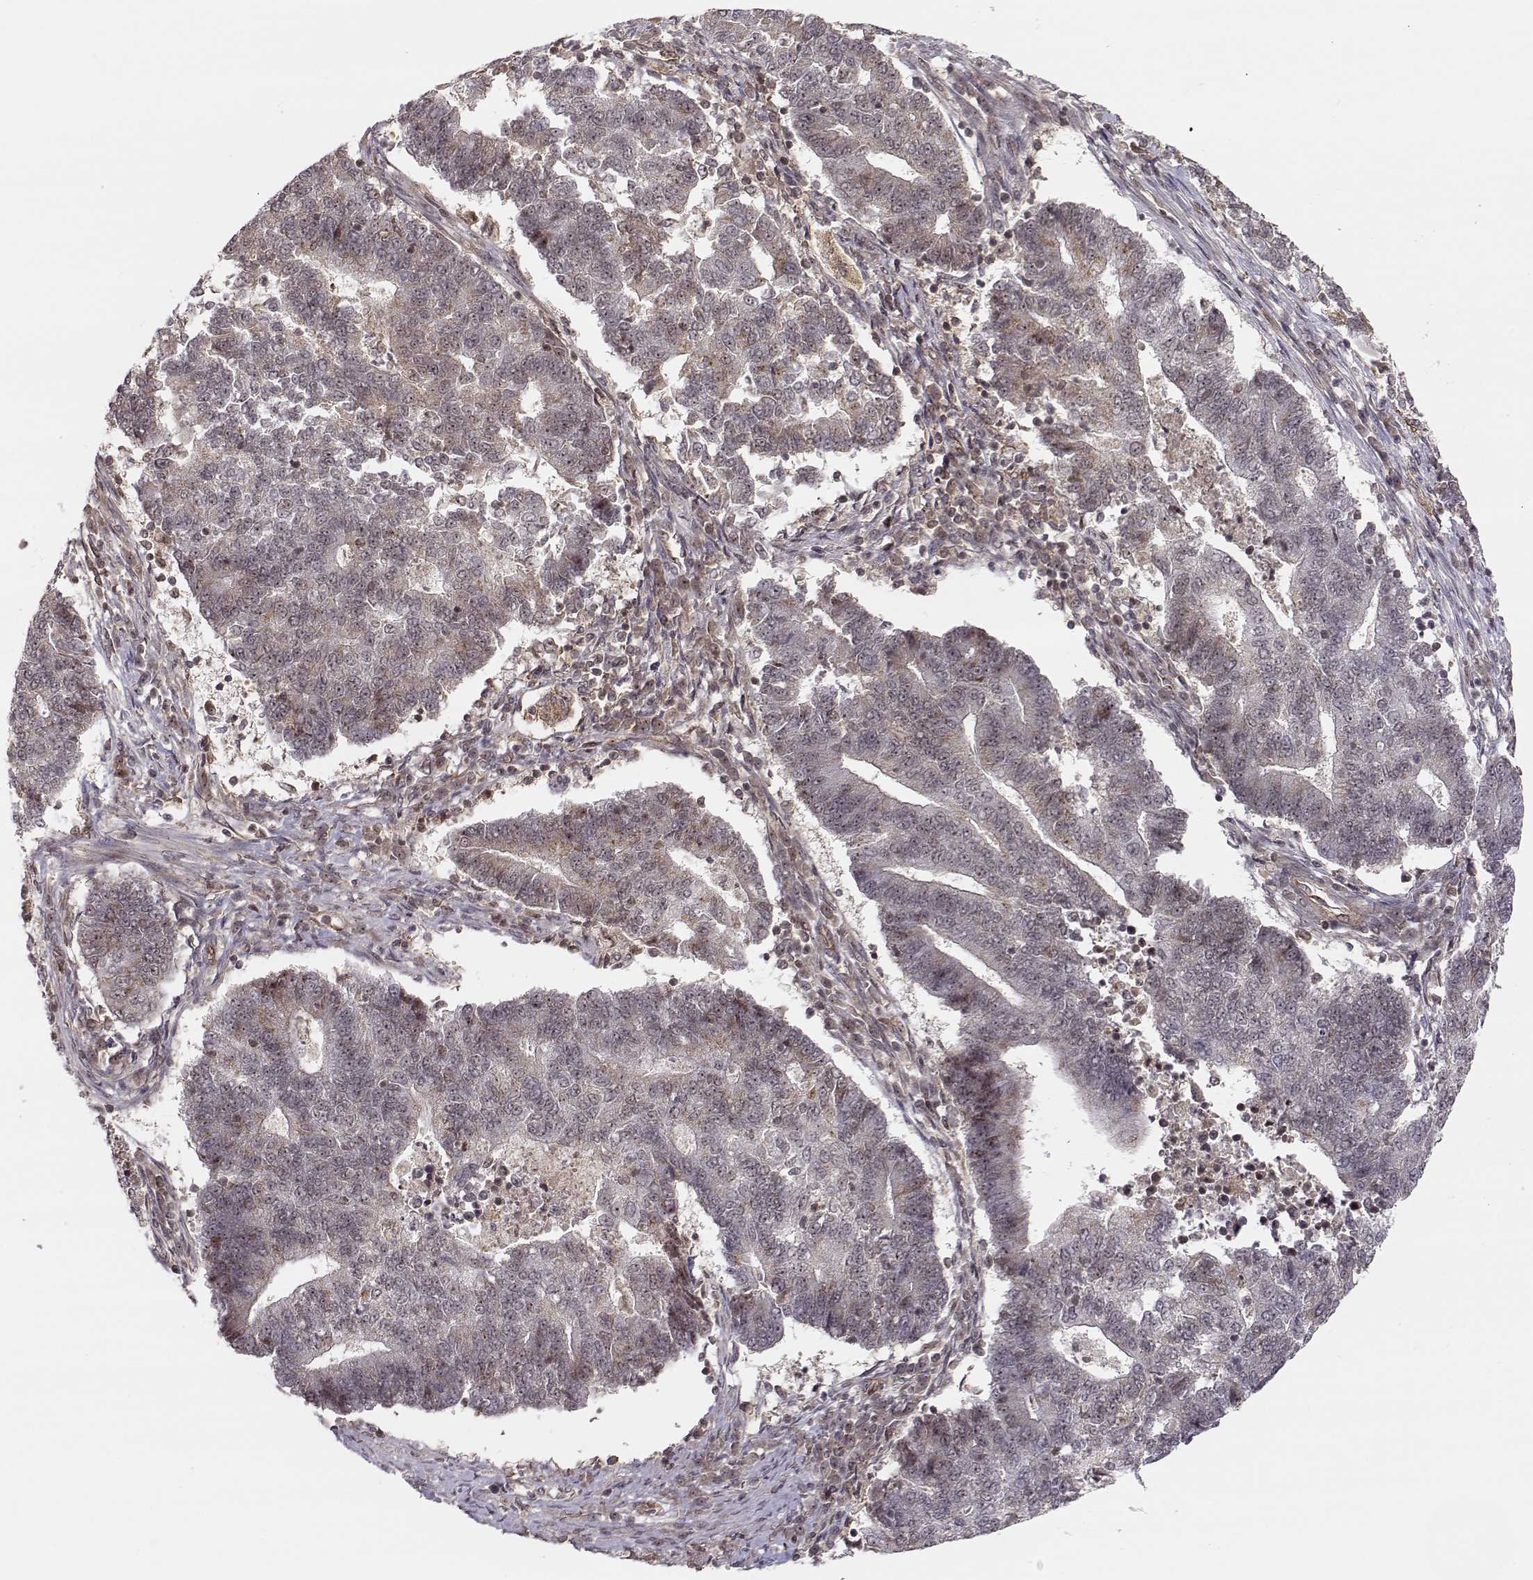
{"staining": {"intensity": "weak", "quantity": "25%-75%", "location": "cytoplasmic/membranous"}, "tissue": "endometrial cancer", "cell_type": "Tumor cells", "image_type": "cancer", "snomed": [{"axis": "morphology", "description": "Adenocarcinoma, NOS"}, {"axis": "topography", "description": "Uterus"}, {"axis": "topography", "description": "Endometrium"}], "caption": "Protein analysis of endometrial cancer tissue reveals weak cytoplasmic/membranous expression in about 25%-75% of tumor cells. Nuclei are stained in blue.", "gene": "CIR1", "patient": {"sex": "female", "age": 54}}